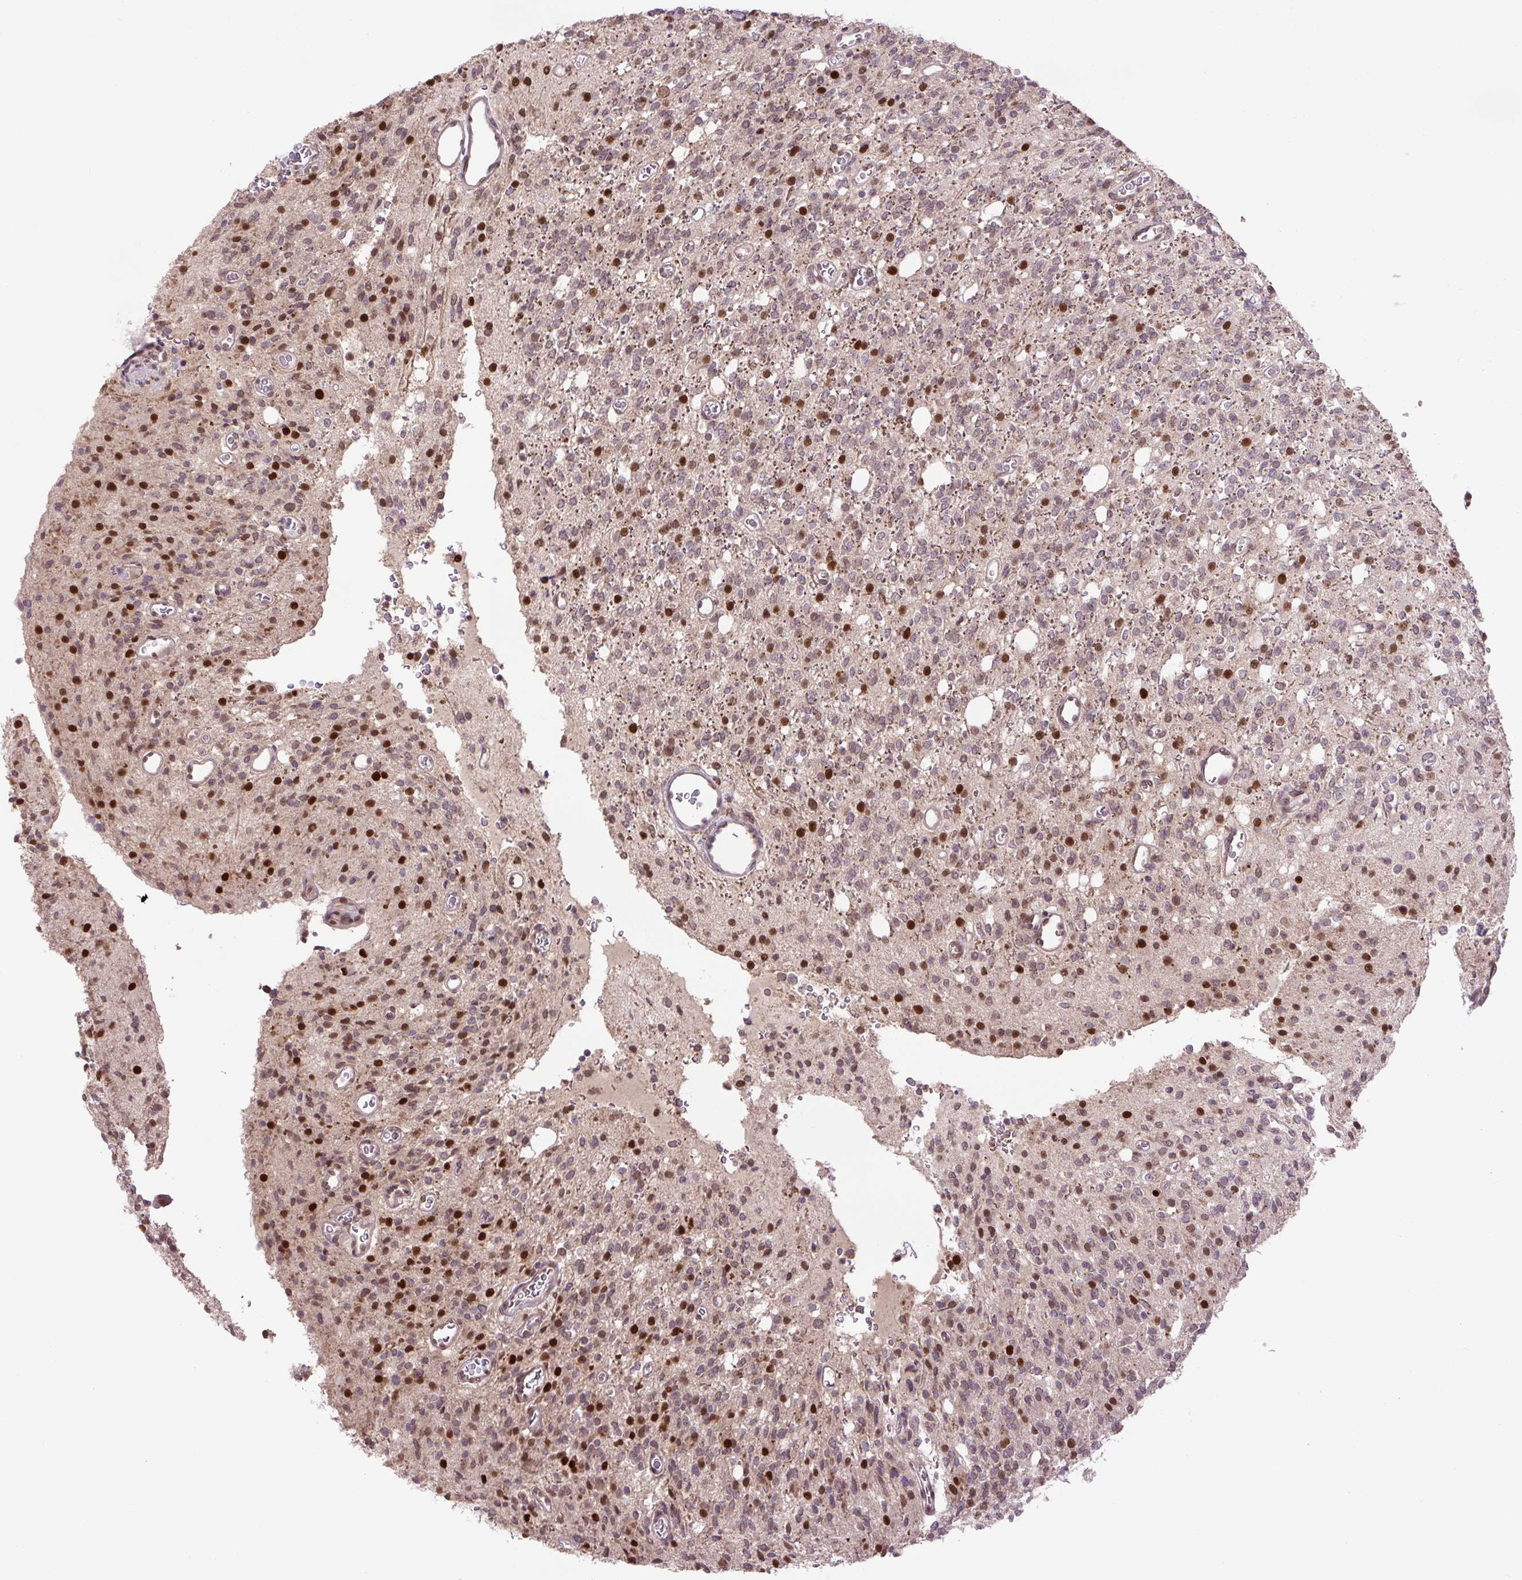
{"staining": {"intensity": "strong", "quantity": "25%-75%", "location": "nuclear"}, "tissue": "glioma", "cell_type": "Tumor cells", "image_type": "cancer", "snomed": [{"axis": "morphology", "description": "Glioma, malignant, High grade"}, {"axis": "topography", "description": "Brain"}], "caption": "High-power microscopy captured an IHC histopathology image of glioma, revealing strong nuclear expression in approximately 25%-75% of tumor cells.", "gene": "KPNA1", "patient": {"sex": "male", "age": 34}}